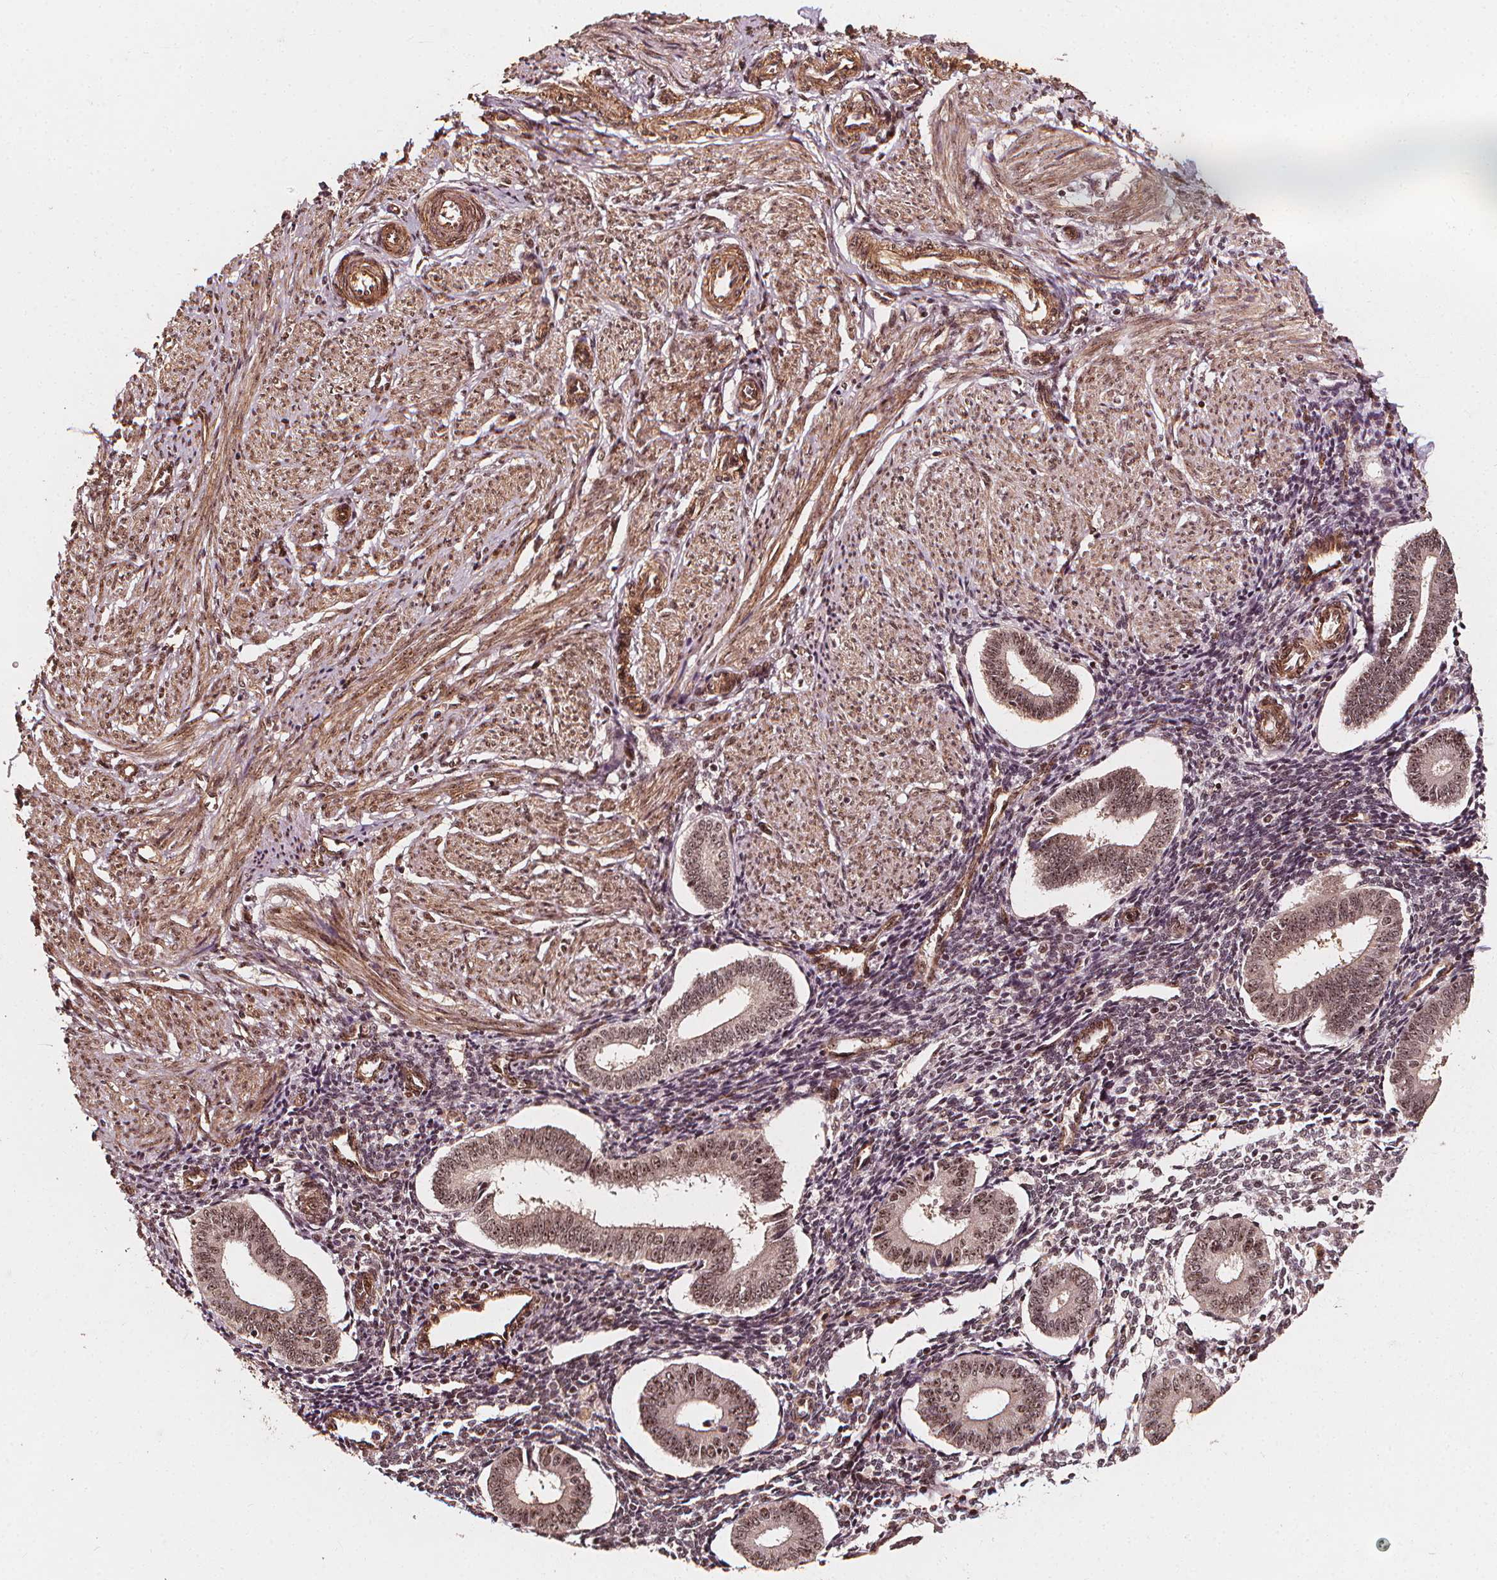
{"staining": {"intensity": "moderate", "quantity": "<25%", "location": "nuclear"}, "tissue": "endometrium", "cell_type": "Cells in endometrial stroma", "image_type": "normal", "snomed": [{"axis": "morphology", "description": "Normal tissue, NOS"}, {"axis": "topography", "description": "Endometrium"}], "caption": "Immunohistochemical staining of benign human endometrium exhibits <25% levels of moderate nuclear protein staining in about <25% of cells in endometrial stroma.", "gene": "EXOSC9", "patient": {"sex": "female", "age": 40}}